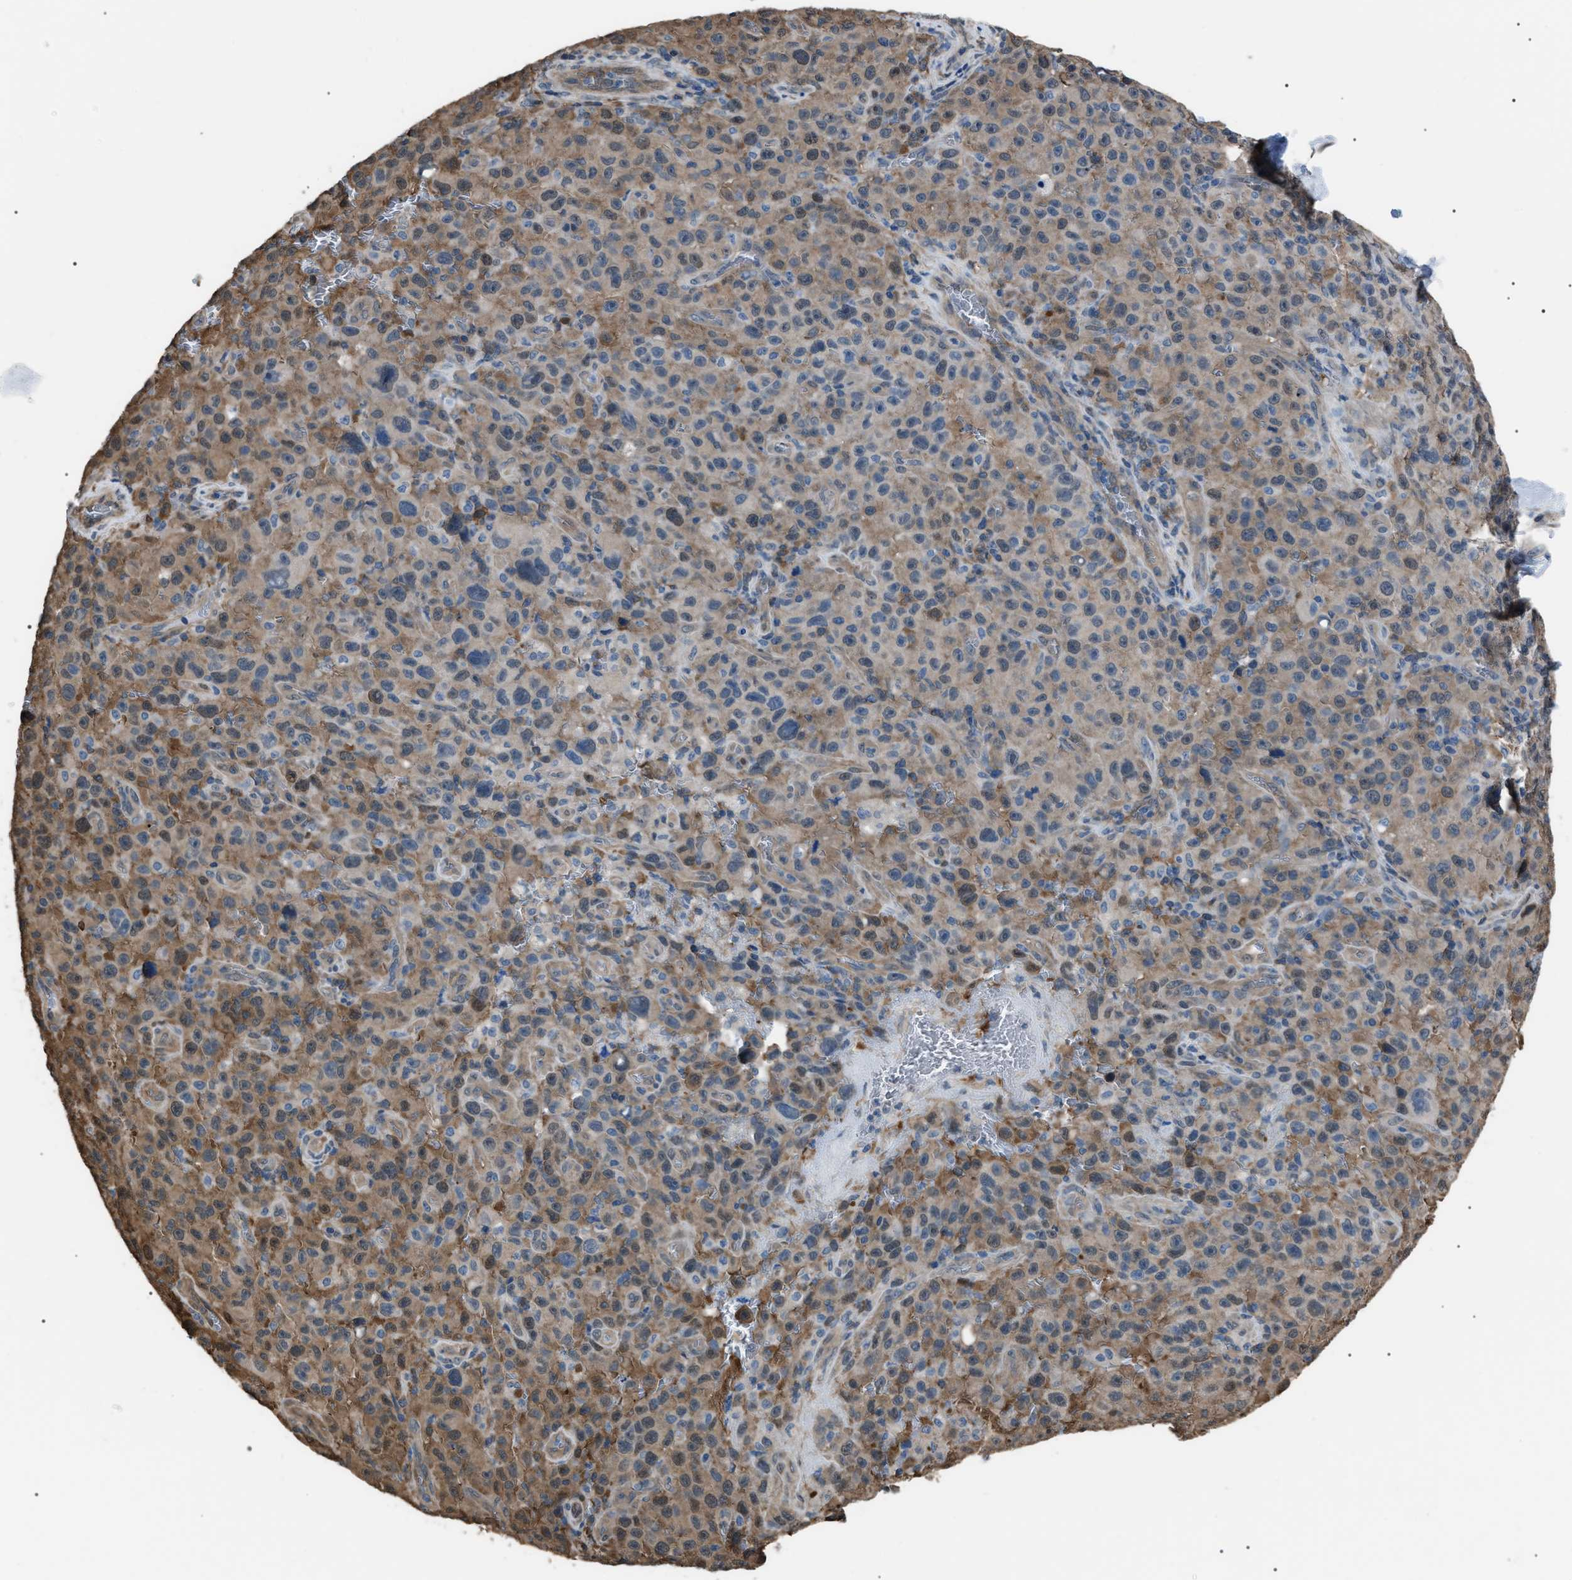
{"staining": {"intensity": "moderate", "quantity": "25%-75%", "location": "cytoplasmic/membranous"}, "tissue": "melanoma", "cell_type": "Tumor cells", "image_type": "cancer", "snomed": [{"axis": "morphology", "description": "Malignant melanoma, NOS"}, {"axis": "topography", "description": "Skin"}], "caption": "This histopathology image demonstrates IHC staining of human malignant melanoma, with medium moderate cytoplasmic/membranous staining in approximately 25%-75% of tumor cells.", "gene": "PDCD5", "patient": {"sex": "female", "age": 82}}